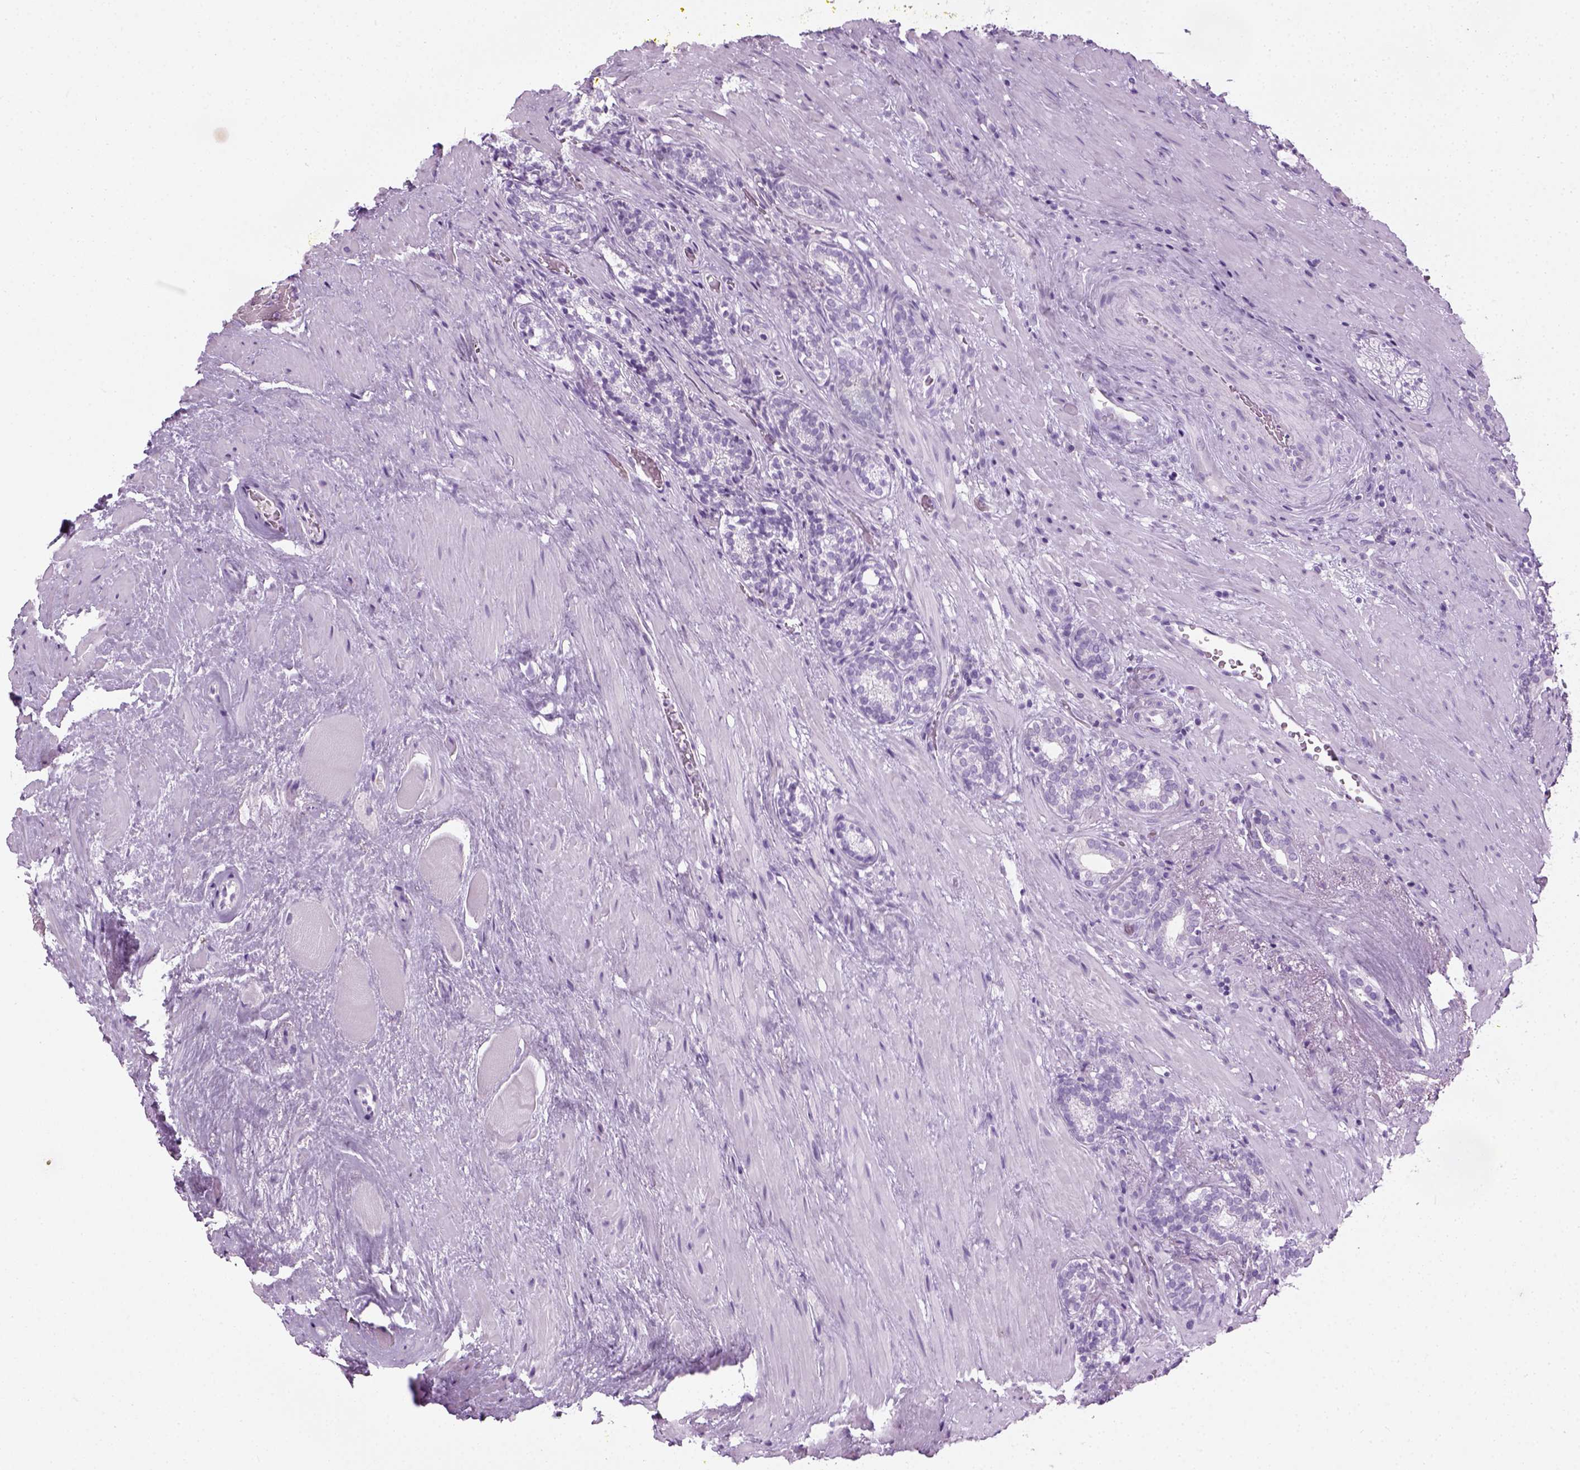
{"staining": {"intensity": "negative", "quantity": "none", "location": "none"}, "tissue": "prostate cancer", "cell_type": "Tumor cells", "image_type": "cancer", "snomed": [{"axis": "morphology", "description": "Adenocarcinoma, NOS"}, {"axis": "topography", "description": "Prostate"}], "caption": "High power microscopy image of an immunohistochemistry image of prostate cancer, revealing no significant staining in tumor cells. (Brightfield microscopy of DAB (3,3'-diaminobenzidine) immunohistochemistry at high magnification).", "gene": "CIBAR2", "patient": {"sex": "male", "age": 66}}